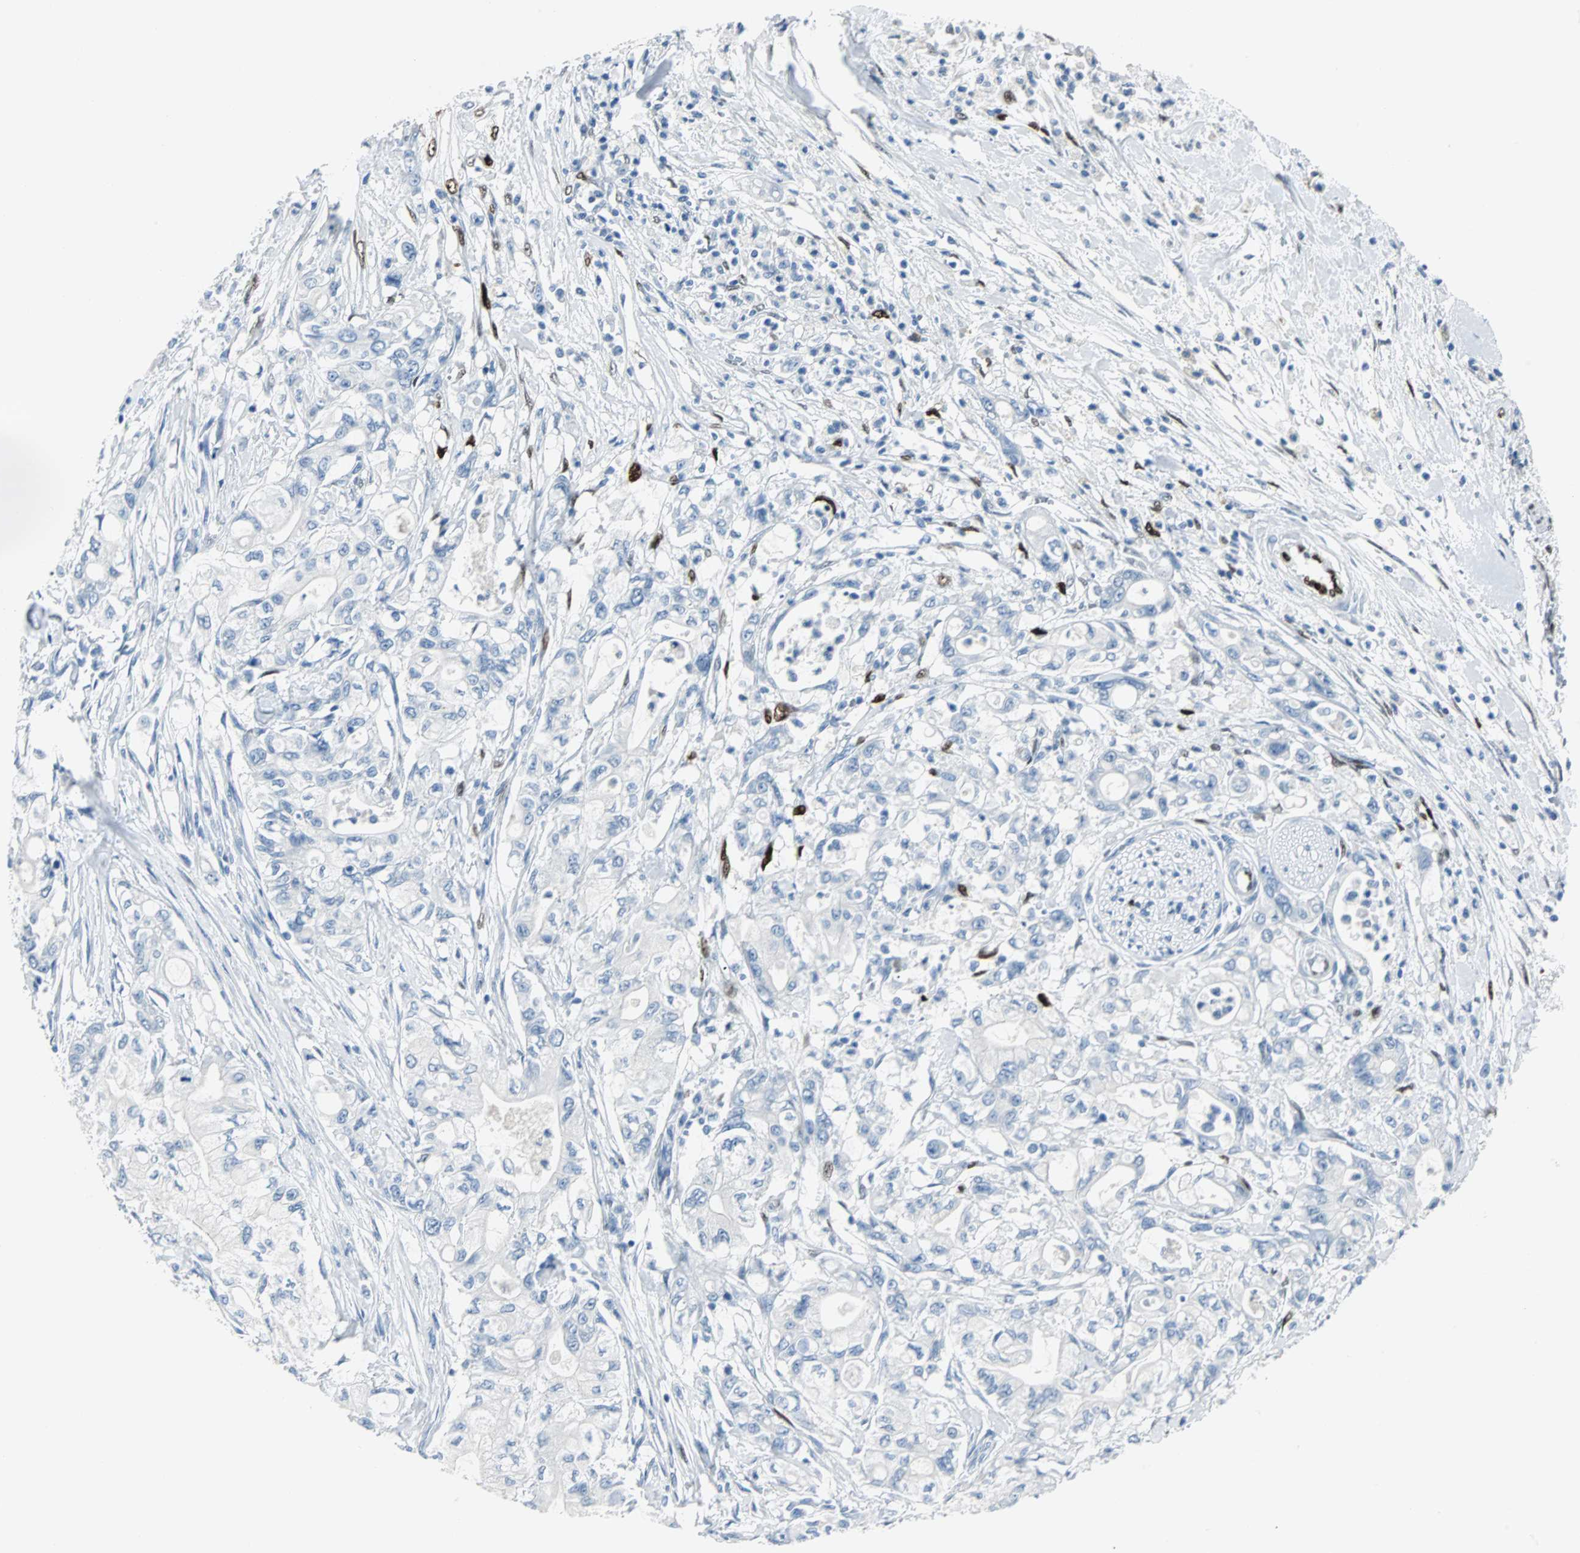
{"staining": {"intensity": "negative", "quantity": "none", "location": "none"}, "tissue": "pancreatic cancer", "cell_type": "Tumor cells", "image_type": "cancer", "snomed": [{"axis": "morphology", "description": "Adenocarcinoma, NOS"}, {"axis": "topography", "description": "Pancreas"}], "caption": "DAB (3,3'-diaminobenzidine) immunohistochemical staining of human pancreatic cancer demonstrates no significant positivity in tumor cells.", "gene": "IL33", "patient": {"sex": "male", "age": 79}}